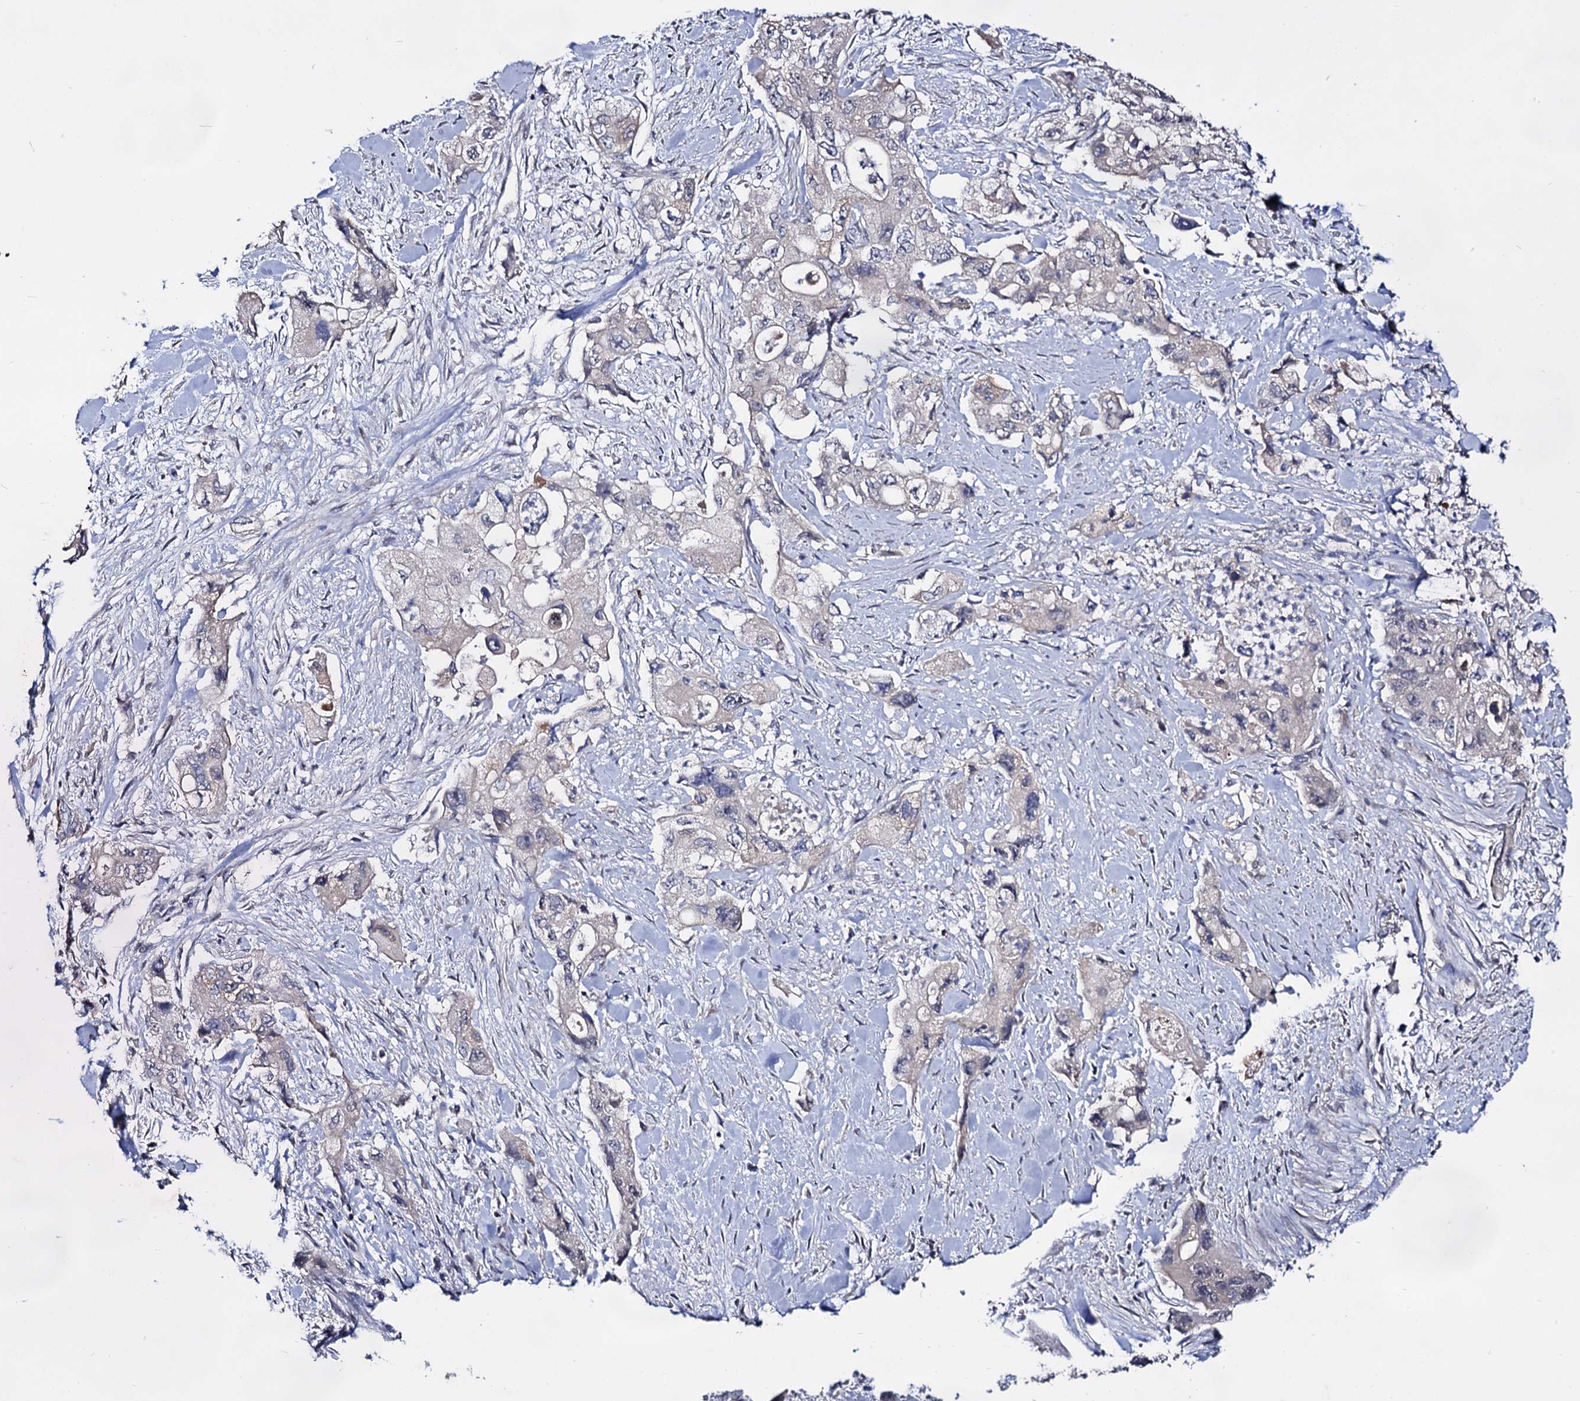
{"staining": {"intensity": "negative", "quantity": "none", "location": "none"}, "tissue": "pancreatic cancer", "cell_type": "Tumor cells", "image_type": "cancer", "snomed": [{"axis": "morphology", "description": "Adenocarcinoma, NOS"}, {"axis": "topography", "description": "Pancreas"}], "caption": "Immunohistochemistry (IHC) histopathology image of neoplastic tissue: adenocarcinoma (pancreatic) stained with DAB (3,3'-diaminobenzidine) shows no significant protein positivity in tumor cells.", "gene": "ARFIP2", "patient": {"sex": "female", "age": 73}}